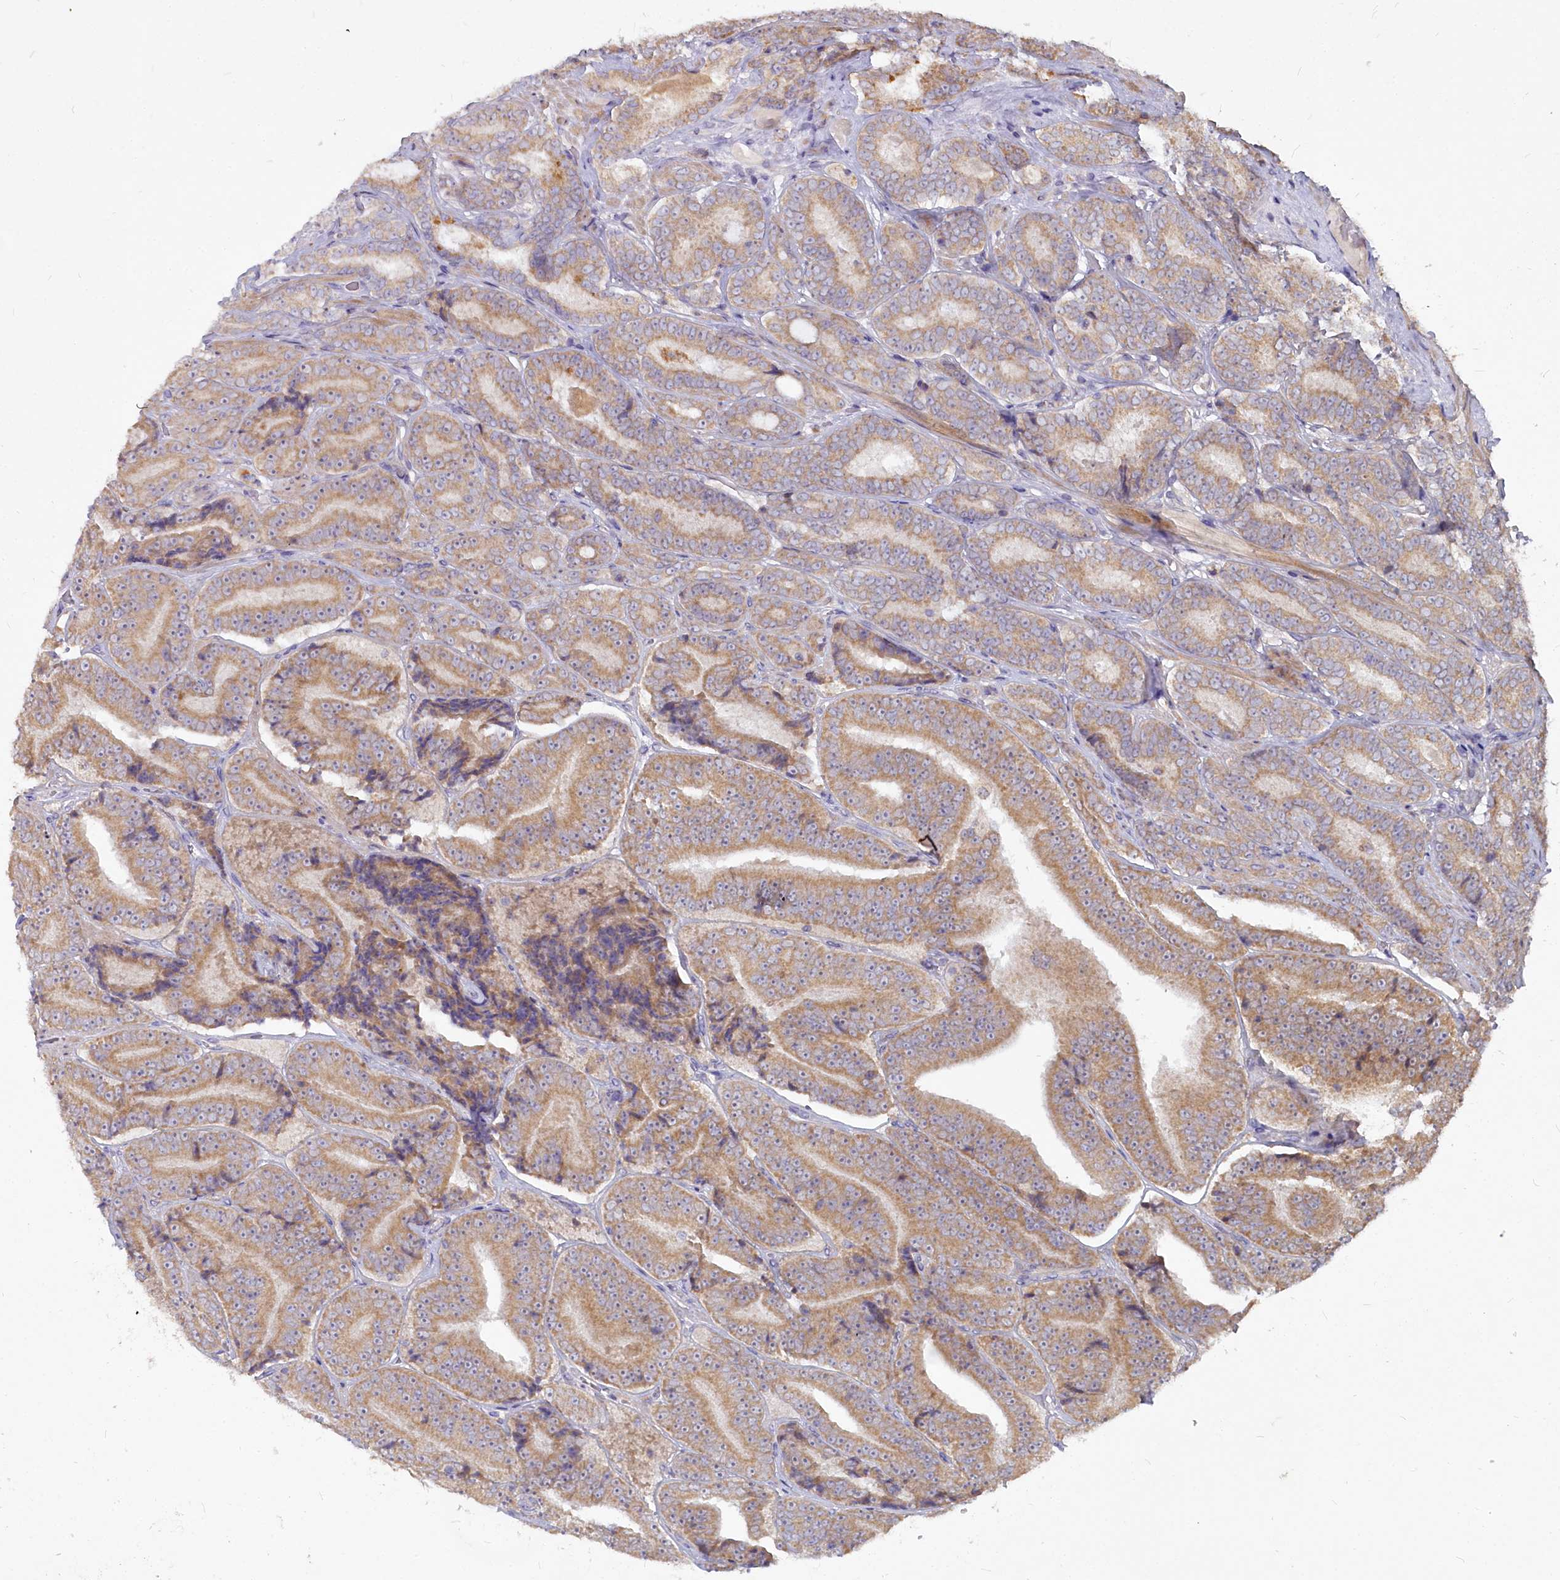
{"staining": {"intensity": "moderate", "quantity": ">75%", "location": "cytoplasmic/membranous"}, "tissue": "prostate cancer", "cell_type": "Tumor cells", "image_type": "cancer", "snomed": [{"axis": "morphology", "description": "Adenocarcinoma, High grade"}, {"axis": "topography", "description": "Prostate"}], "caption": "DAB immunohistochemical staining of human prostate cancer (adenocarcinoma (high-grade)) reveals moderate cytoplasmic/membranous protein expression in about >75% of tumor cells.", "gene": "MICU2", "patient": {"sex": "male", "age": 72}}